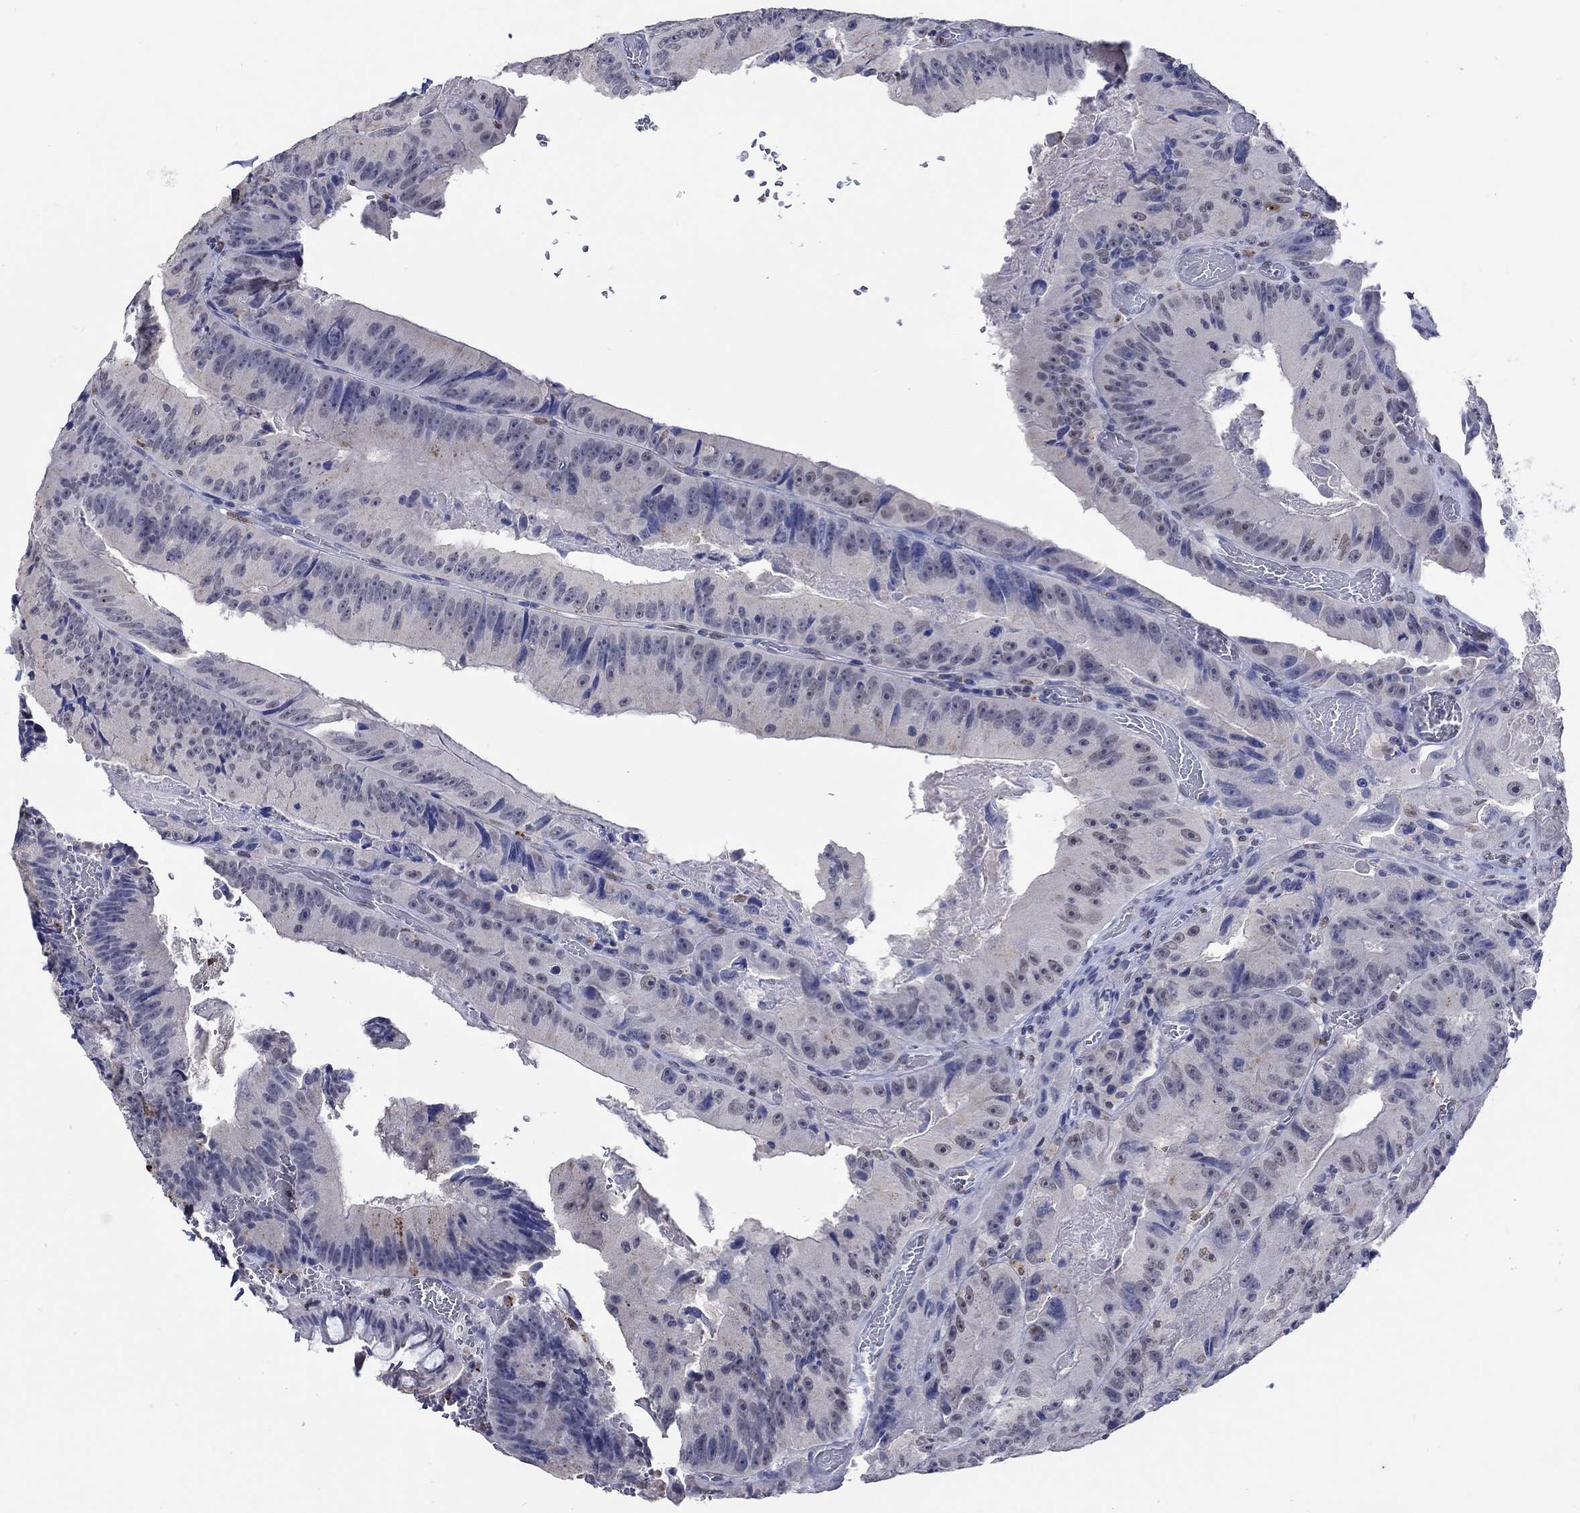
{"staining": {"intensity": "negative", "quantity": "none", "location": "none"}, "tissue": "colorectal cancer", "cell_type": "Tumor cells", "image_type": "cancer", "snomed": [{"axis": "morphology", "description": "Adenocarcinoma, NOS"}, {"axis": "topography", "description": "Colon"}], "caption": "This is a histopathology image of IHC staining of adenocarcinoma (colorectal), which shows no expression in tumor cells.", "gene": "GATA2", "patient": {"sex": "female", "age": 86}}